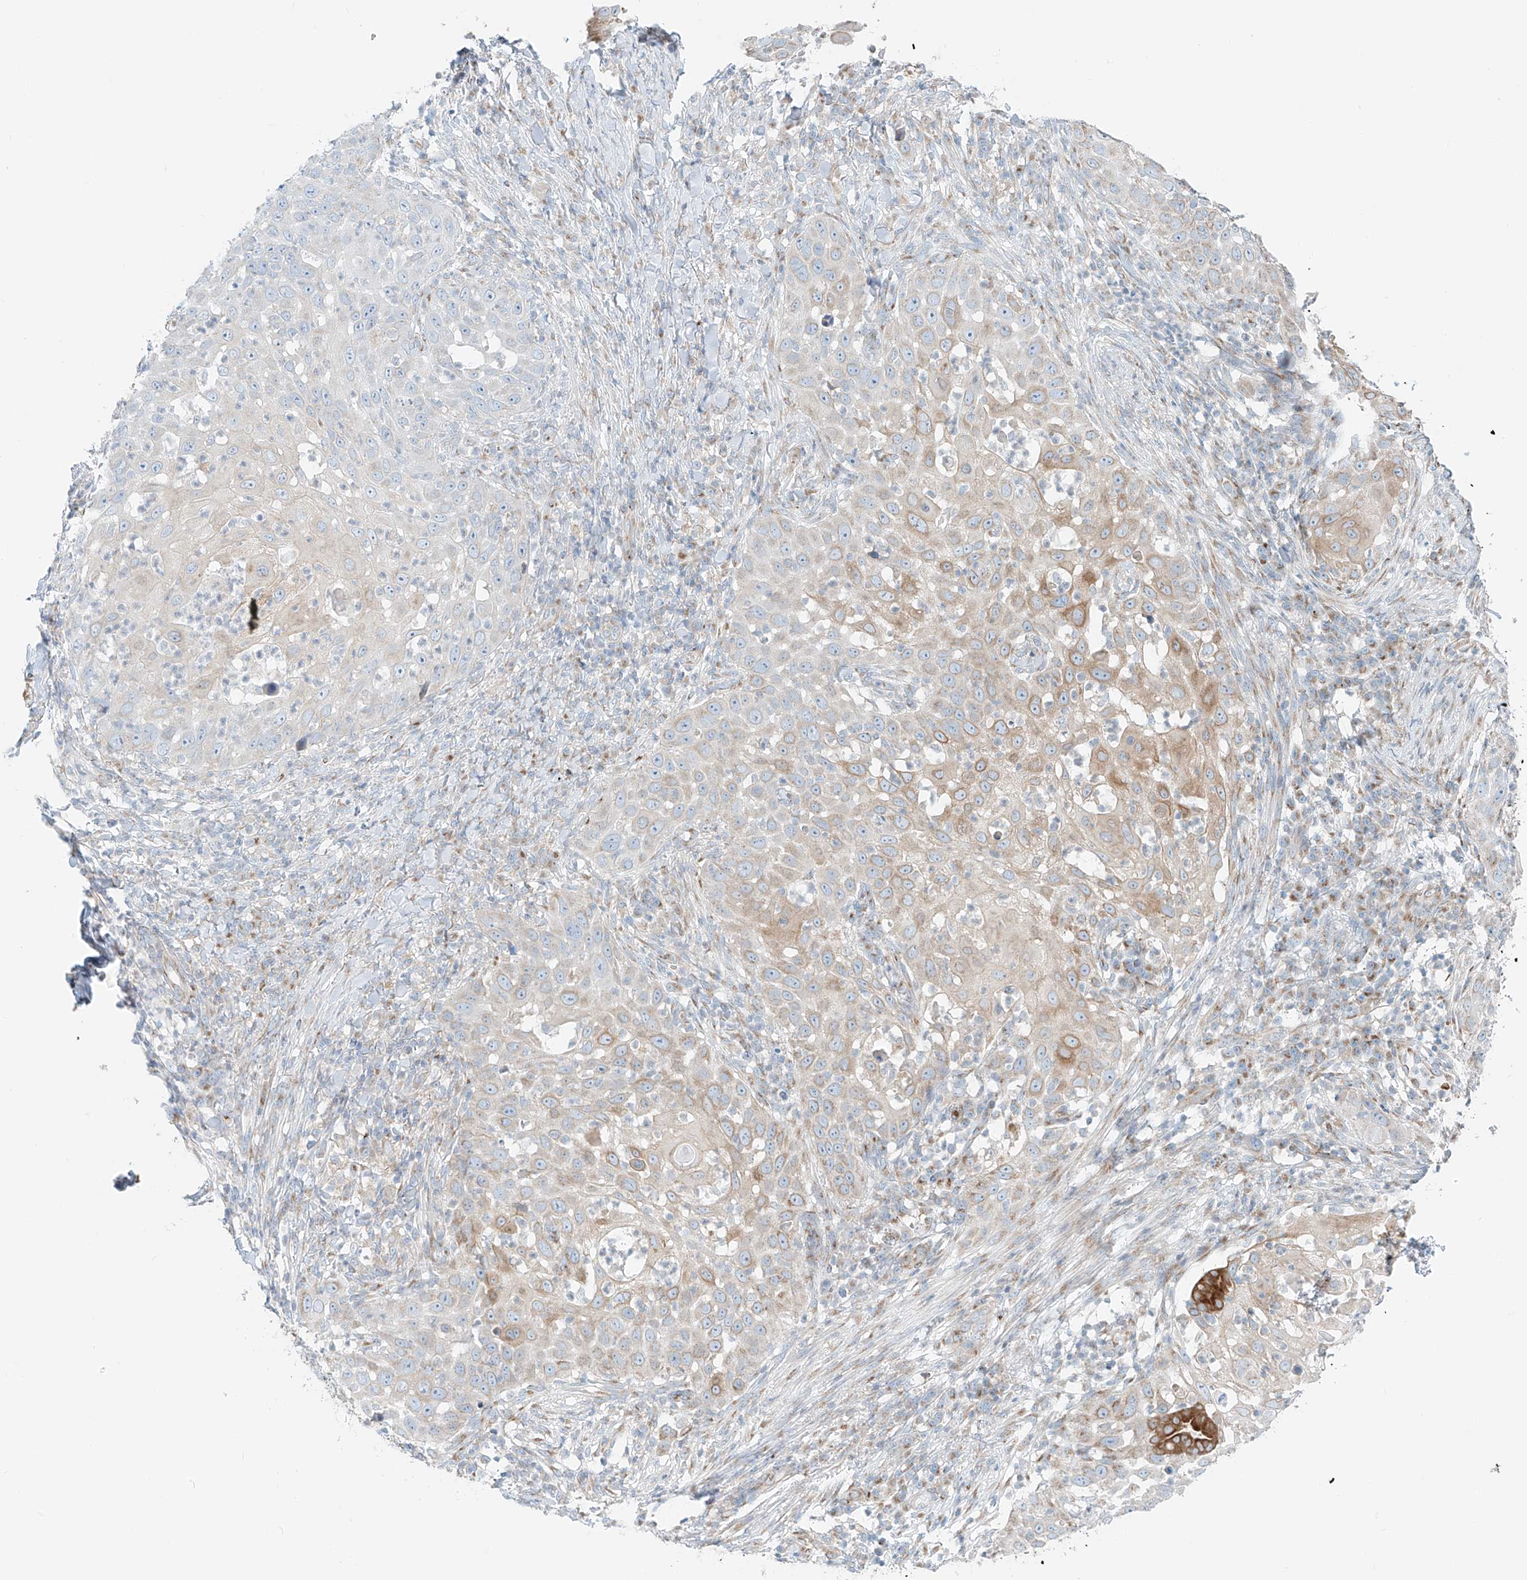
{"staining": {"intensity": "moderate", "quantity": "25%-75%", "location": "cytoplasmic/membranous"}, "tissue": "skin cancer", "cell_type": "Tumor cells", "image_type": "cancer", "snomed": [{"axis": "morphology", "description": "Squamous cell carcinoma, NOS"}, {"axis": "topography", "description": "Skin"}], "caption": "Protein analysis of skin squamous cell carcinoma tissue demonstrates moderate cytoplasmic/membranous staining in about 25%-75% of tumor cells. (DAB IHC with brightfield microscopy, high magnification).", "gene": "EIPR1", "patient": {"sex": "female", "age": 44}}